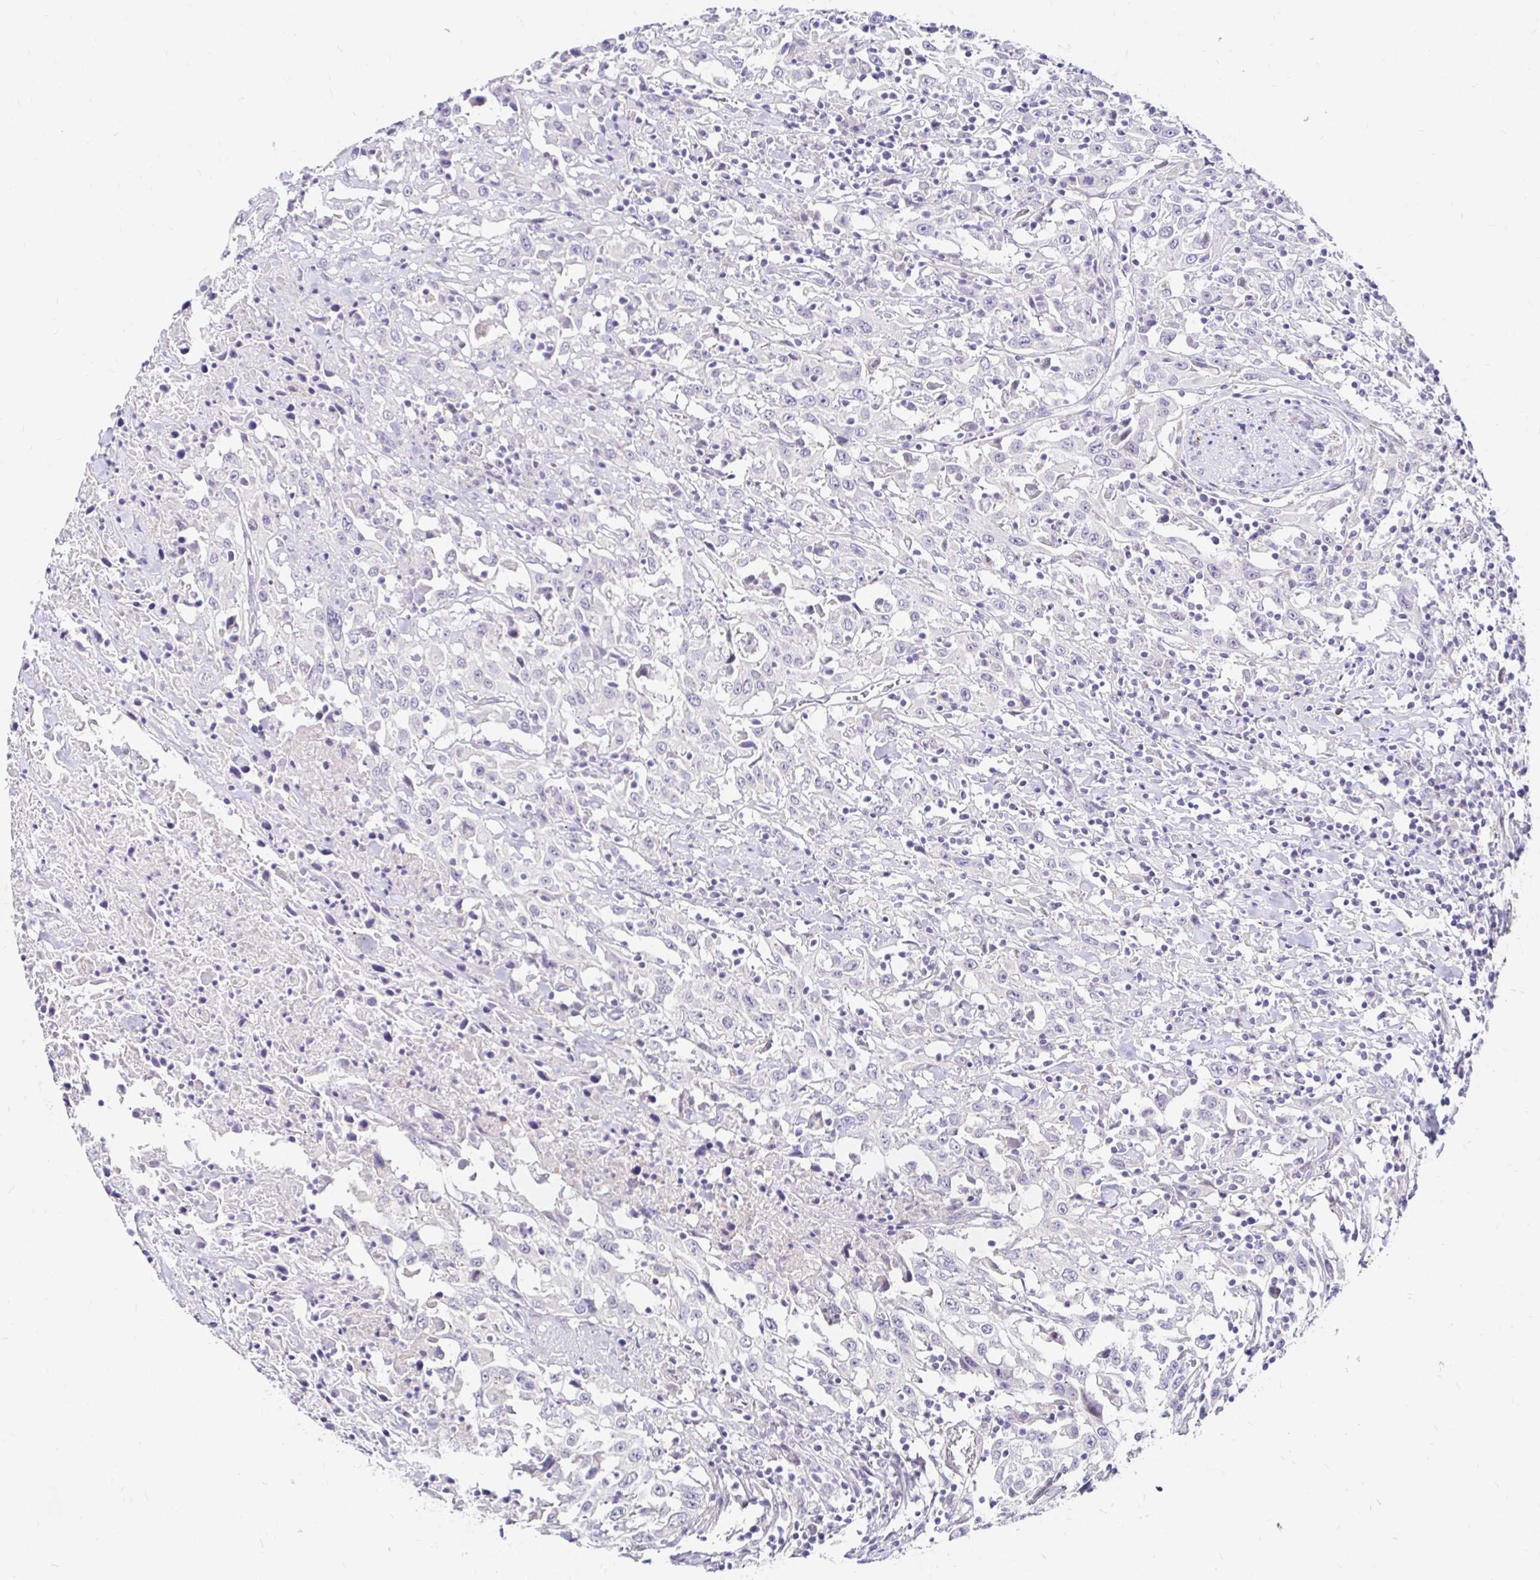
{"staining": {"intensity": "negative", "quantity": "none", "location": "none"}, "tissue": "urothelial cancer", "cell_type": "Tumor cells", "image_type": "cancer", "snomed": [{"axis": "morphology", "description": "Urothelial carcinoma, High grade"}, {"axis": "topography", "description": "Urinary bladder"}], "caption": "Tumor cells are negative for brown protein staining in urothelial carcinoma (high-grade). Brightfield microscopy of IHC stained with DAB (brown) and hematoxylin (blue), captured at high magnification.", "gene": "GUCY1A1", "patient": {"sex": "male", "age": 61}}